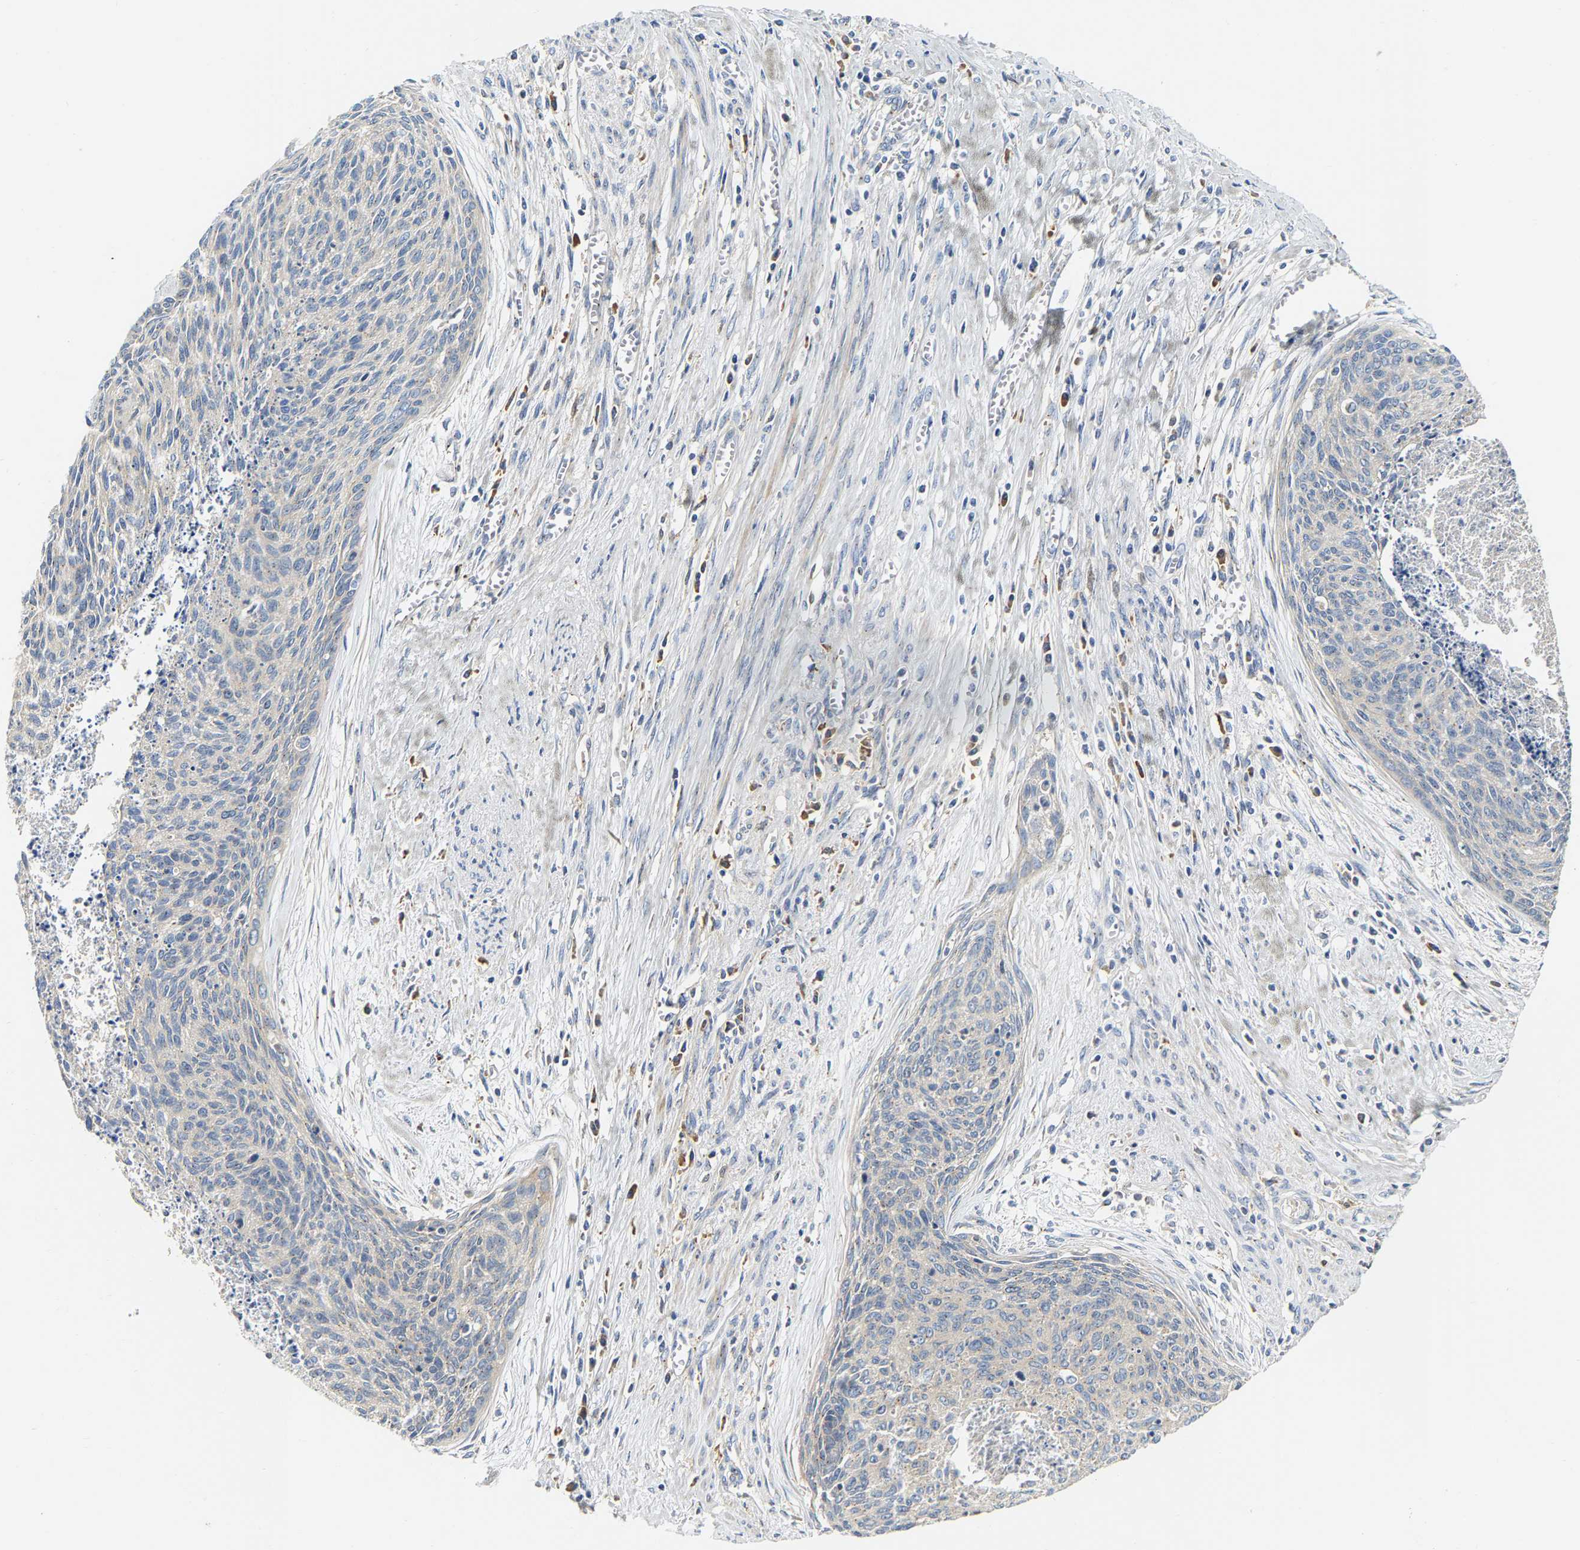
{"staining": {"intensity": "negative", "quantity": "none", "location": "none"}, "tissue": "cervical cancer", "cell_type": "Tumor cells", "image_type": "cancer", "snomed": [{"axis": "morphology", "description": "Squamous cell carcinoma, NOS"}, {"axis": "topography", "description": "Cervix"}], "caption": "Immunohistochemical staining of cervical cancer (squamous cell carcinoma) shows no significant expression in tumor cells. Brightfield microscopy of immunohistochemistry (IHC) stained with DAB (3,3'-diaminobenzidine) (brown) and hematoxylin (blue), captured at high magnification.", "gene": "PCNT", "patient": {"sex": "female", "age": 55}}